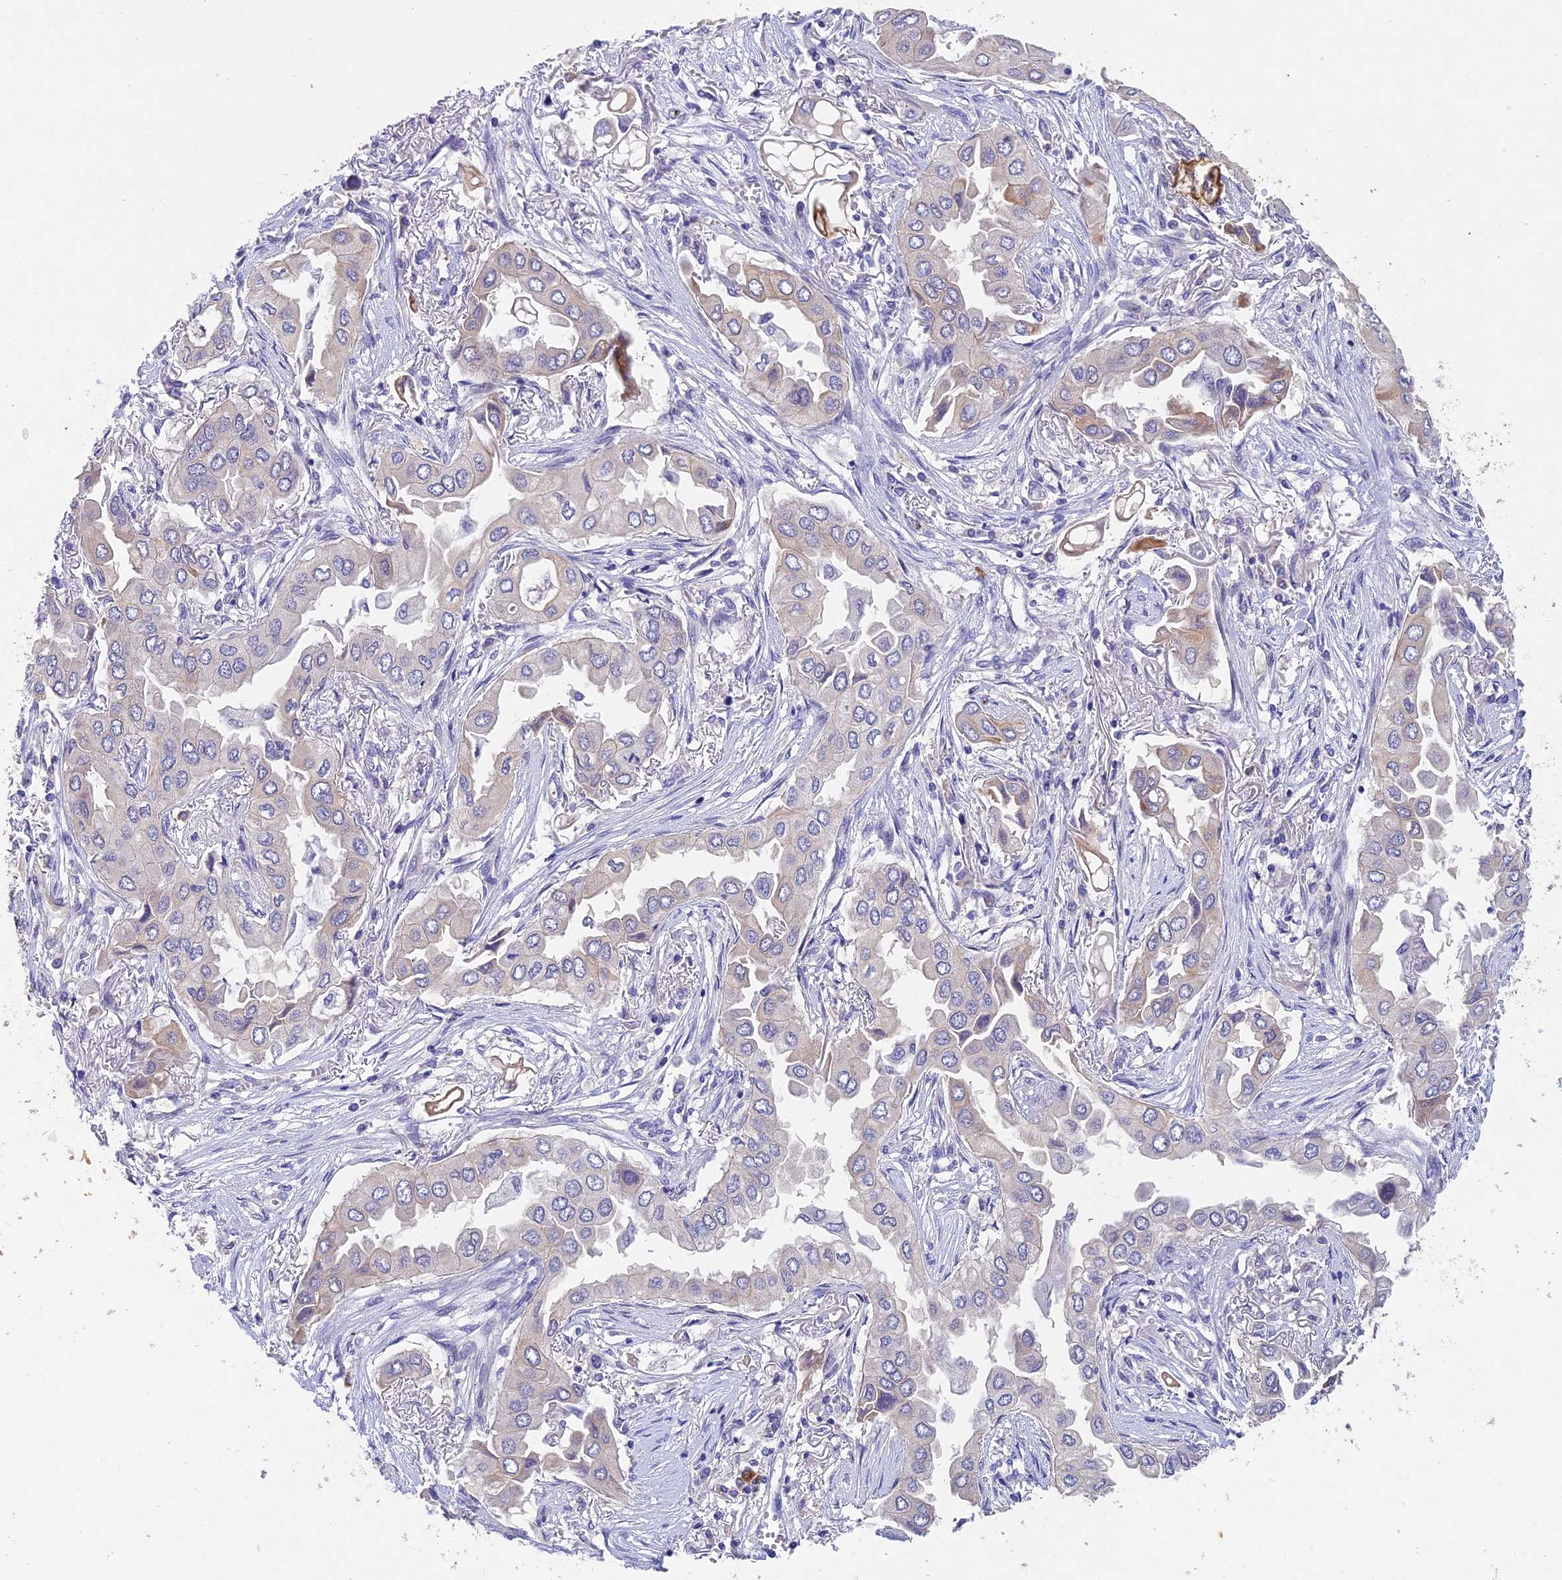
{"staining": {"intensity": "negative", "quantity": "none", "location": "none"}, "tissue": "lung cancer", "cell_type": "Tumor cells", "image_type": "cancer", "snomed": [{"axis": "morphology", "description": "Adenocarcinoma, NOS"}, {"axis": "topography", "description": "Lung"}], "caption": "Immunohistochemical staining of human lung cancer displays no significant expression in tumor cells.", "gene": "NSMCE1", "patient": {"sex": "female", "age": 76}}